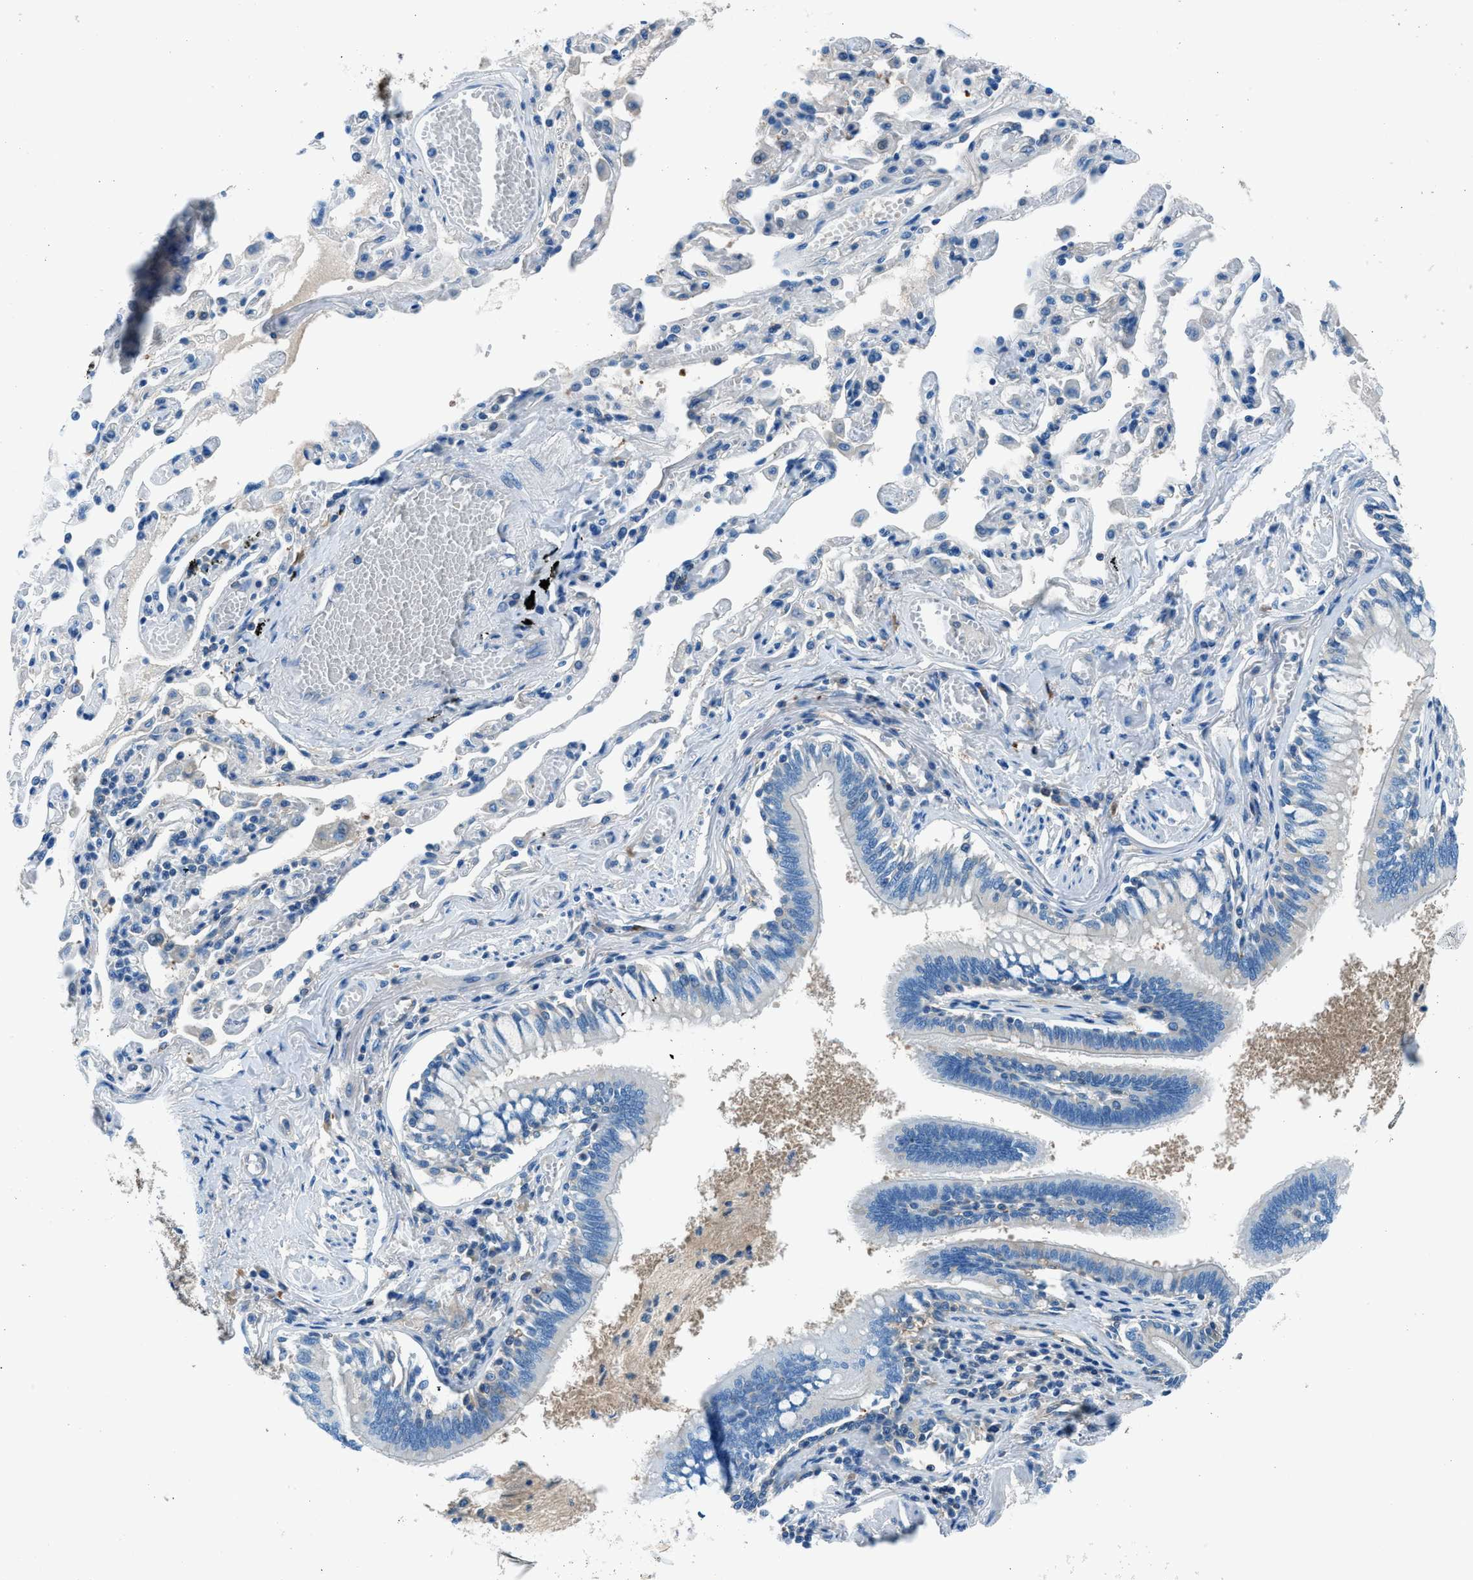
{"staining": {"intensity": "moderate", "quantity": "25%-75%", "location": "cytoplasmic/membranous"}, "tissue": "bronchus", "cell_type": "Respiratory epithelial cells", "image_type": "normal", "snomed": [{"axis": "morphology", "description": "Normal tissue, NOS"}, {"axis": "morphology", "description": "Inflammation, NOS"}, {"axis": "topography", "description": "Cartilage tissue"}, {"axis": "topography", "description": "Lung"}], "caption": "About 25%-75% of respiratory epithelial cells in unremarkable human bronchus exhibit moderate cytoplasmic/membranous protein staining as visualized by brown immunohistochemical staining.", "gene": "SARS1", "patient": {"sex": "male", "age": 71}}